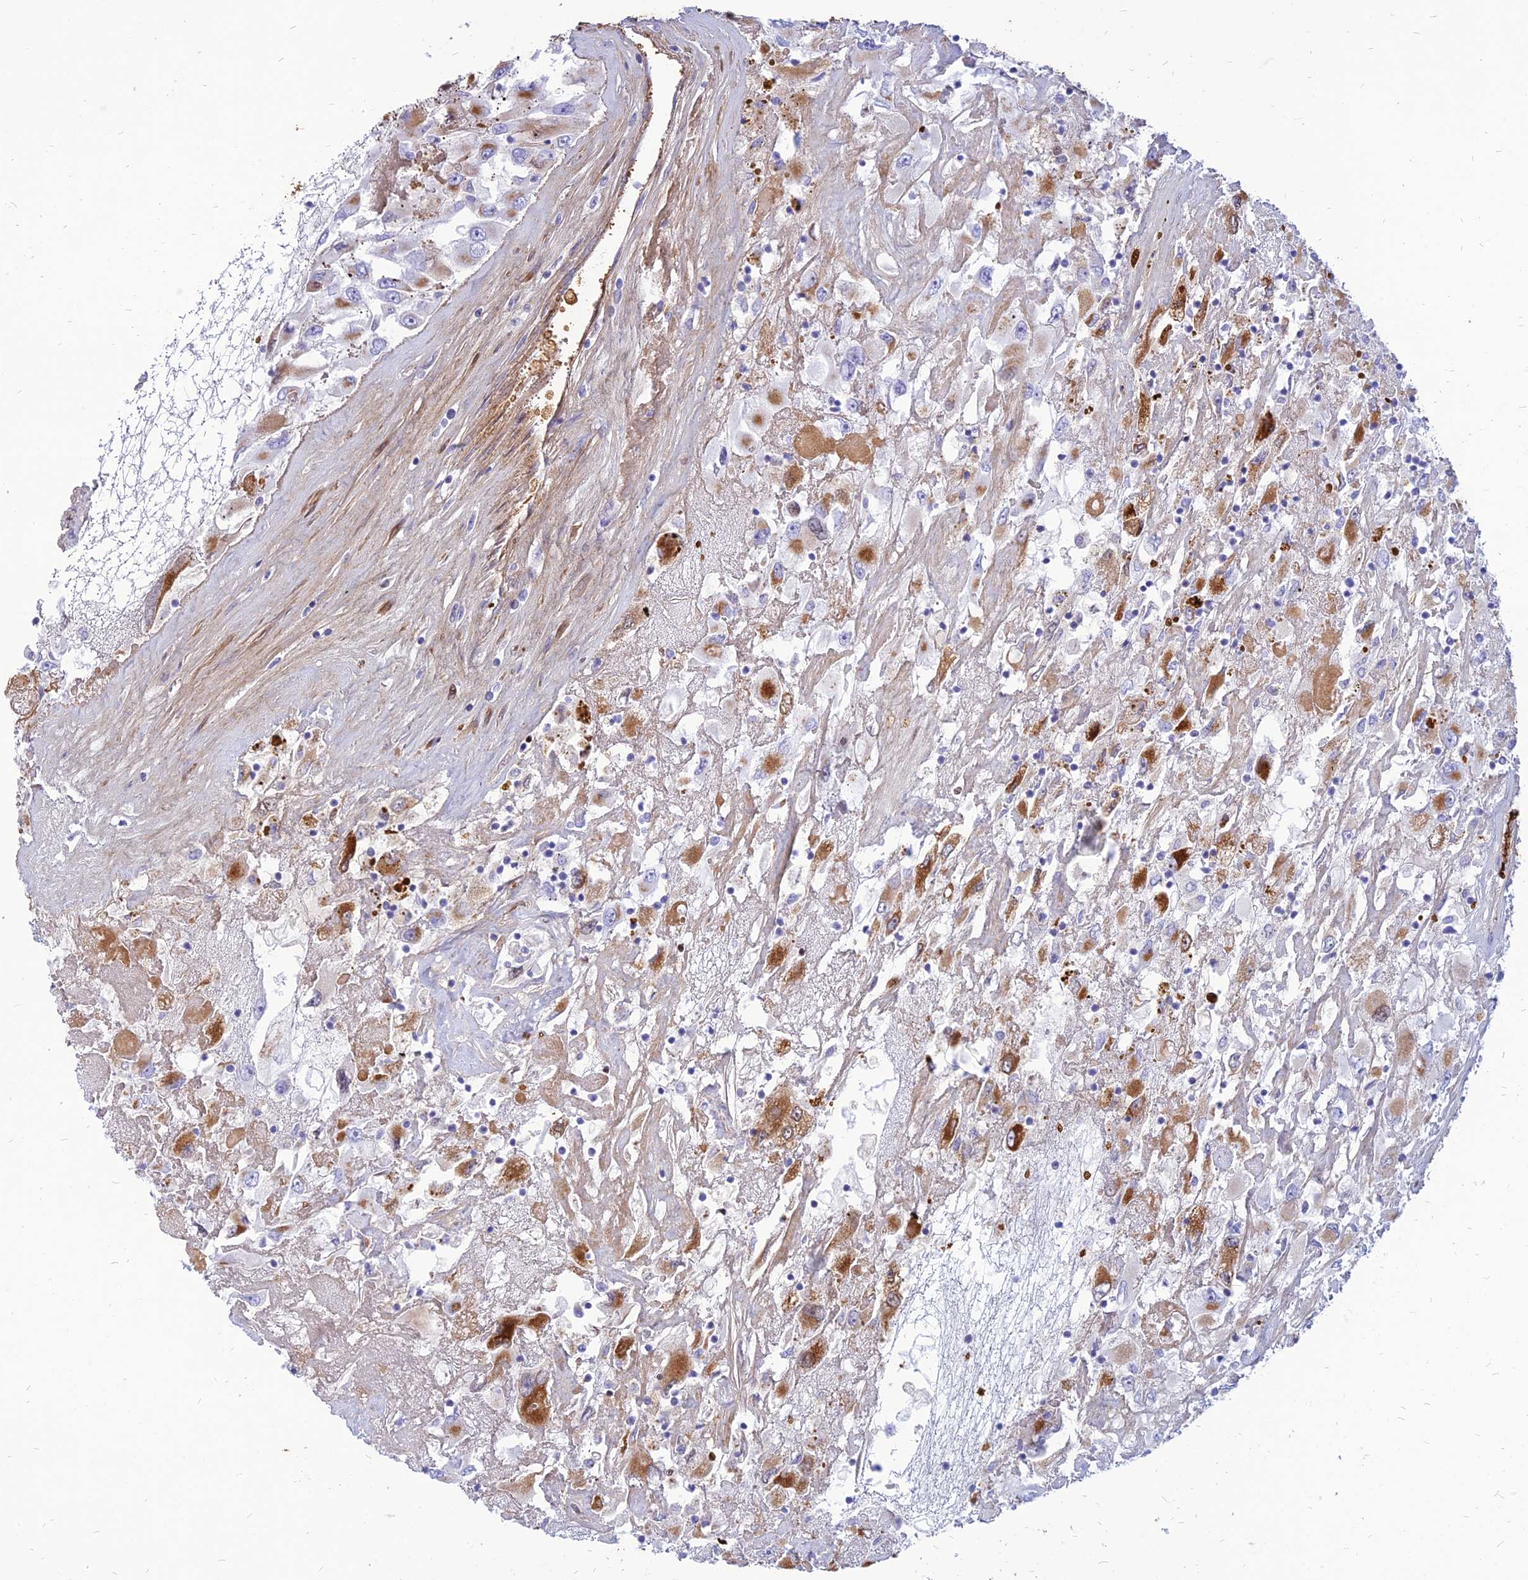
{"staining": {"intensity": "strong", "quantity": "<25%", "location": "cytoplasmic/membranous"}, "tissue": "renal cancer", "cell_type": "Tumor cells", "image_type": "cancer", "snomed": [{"axis": "morphology", "description": "Adenocarcinoma, NOS"}, {"axis": "topography", "description": "Kidney"}], "caption": "Protein positivity by immunohistochemistry shows strong cytoplasmic/membranous positivity in about <25% of tumor cells in renal cancer.", "gene": "HHAT", "patient": {"sex": "female", "age": 52}}